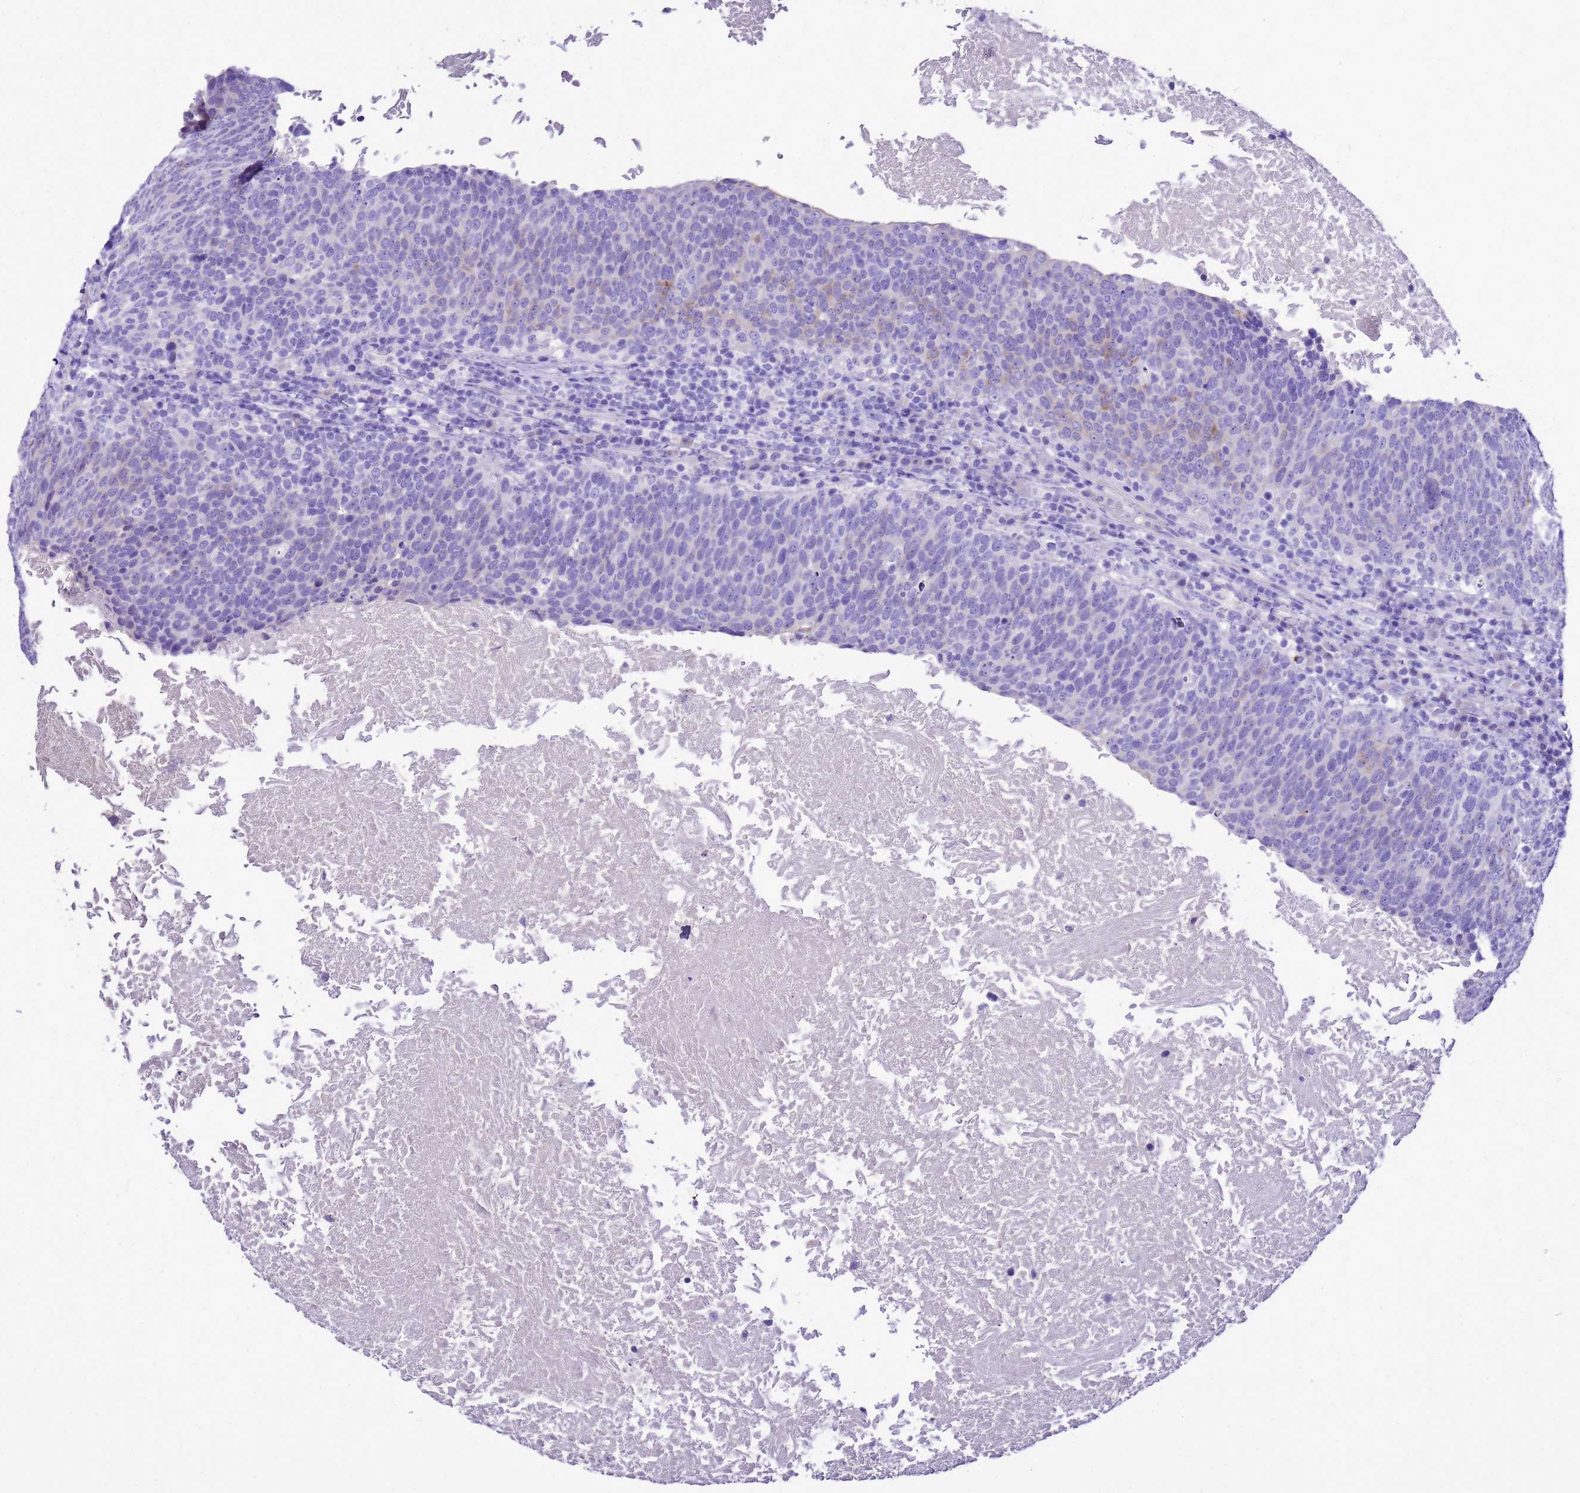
{"staining": {"intensity": "negative", "quantity": "none", "location": "none"}, "tissue": "head and neck cancer", "cell_type": "Tumor cells", "image_type": "cancer", "snomed": [{"axis": "morphology", "description": "Squamous cell carcinoma, NOS"}, {"axis": "morphology", "description": "Squamous cell carcinoma, metastatic, NOS"}, {"axis": "topography", "description": "Lymph node"}, {"axis": "topography", "description": "Head-Neck"}], "caption": "This is an IHC histopathology image of head and neck cancer. There is no expression in tumor cells.", "gene": "BEST2", "patient": {"sex": "male", "age": 62}}